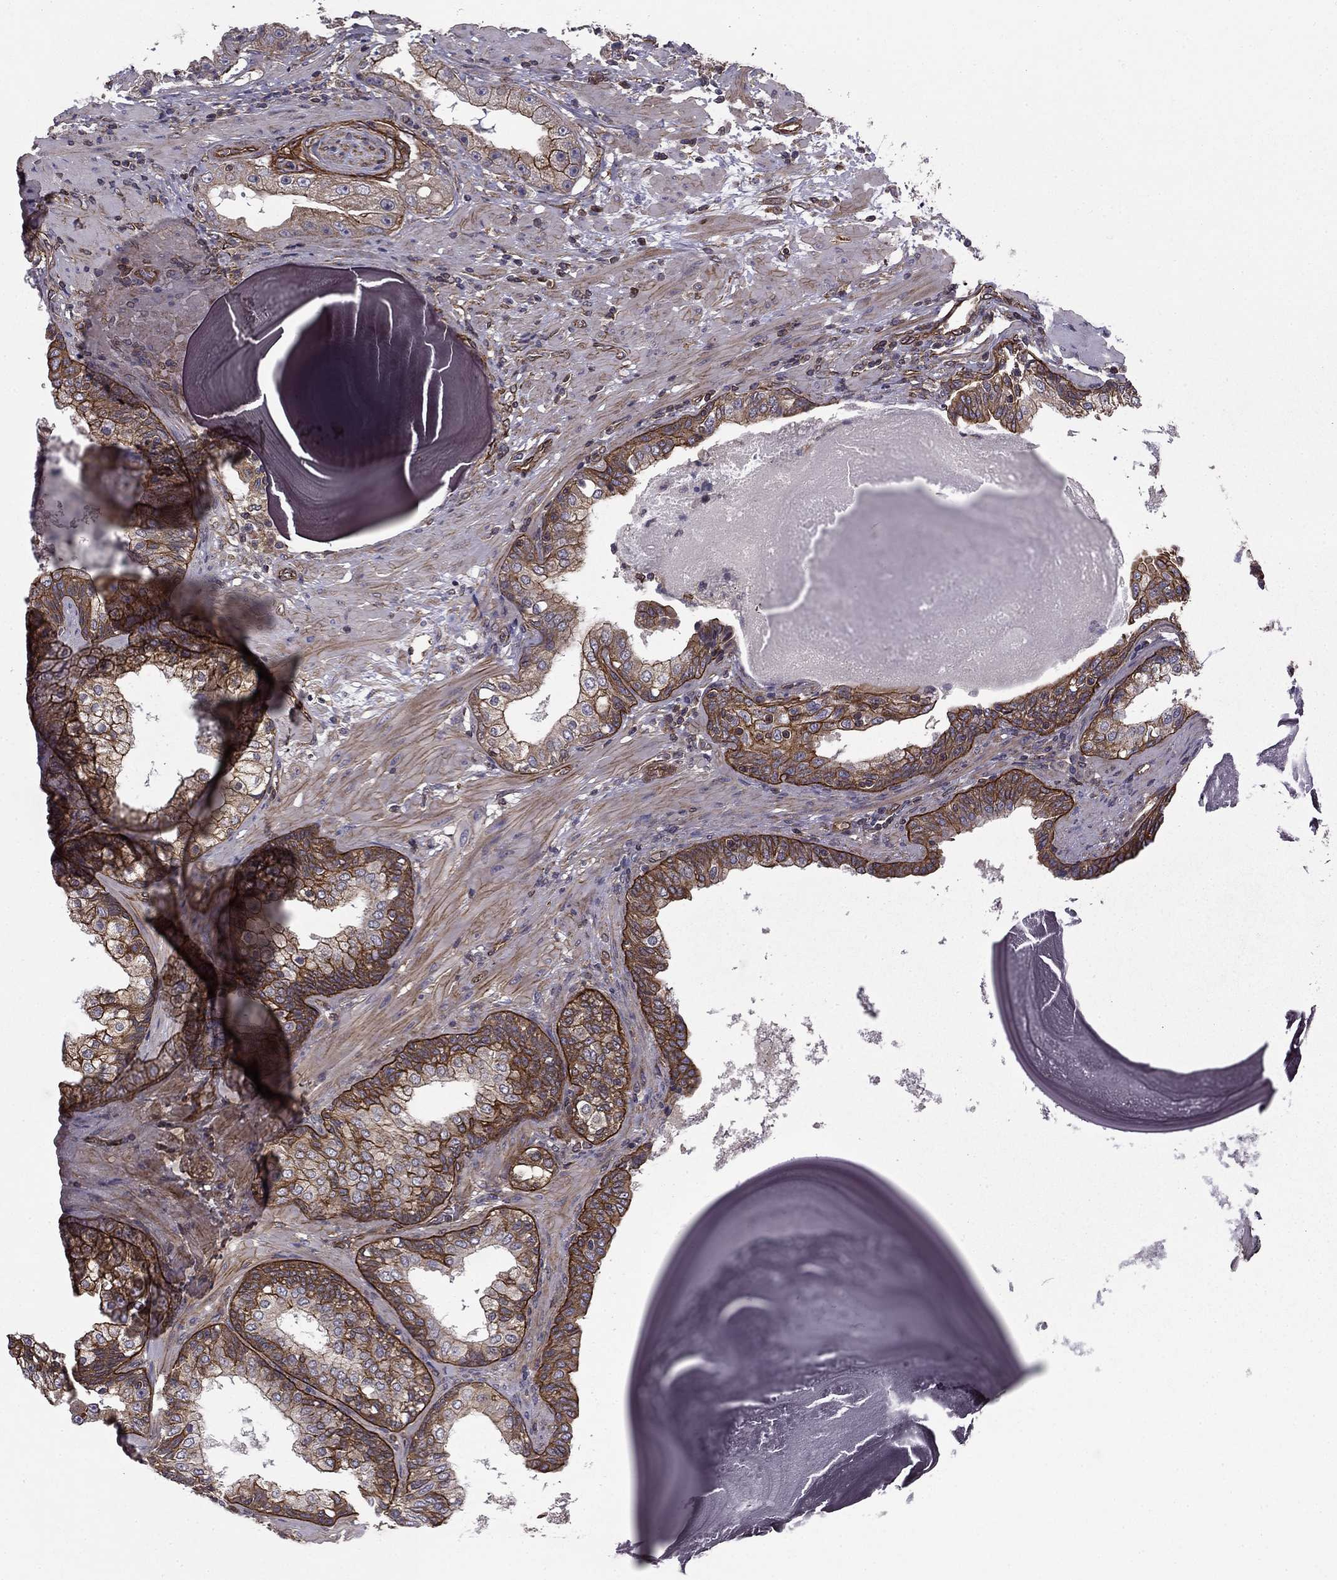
{"staining": {"intensity": "strong", "quantity": "25%-75%", "location": "cytoplasmic/membranous"}, "tissue": "prostate cancer", "cell_type": "Tumor cells", "image_type": "cancer", "snomed": [{"axis": "morphology", "description": "Adenocarcinoma, Low grade"}, {"axis": "topography", "description": "Prostate"}], "caption": "Immunohistochemistry (IHC) image of neoplastic tissue: prostate cancer stained using immunohistochemistry exhibits high levels of strong protein expression localized specifically in the cytoplasmic/membranous of tumor cells, appearing as a cytoplasmic/membranous brown color.", "gene": "SHMT1", "patient": {"sex": "male", "age": 62}}